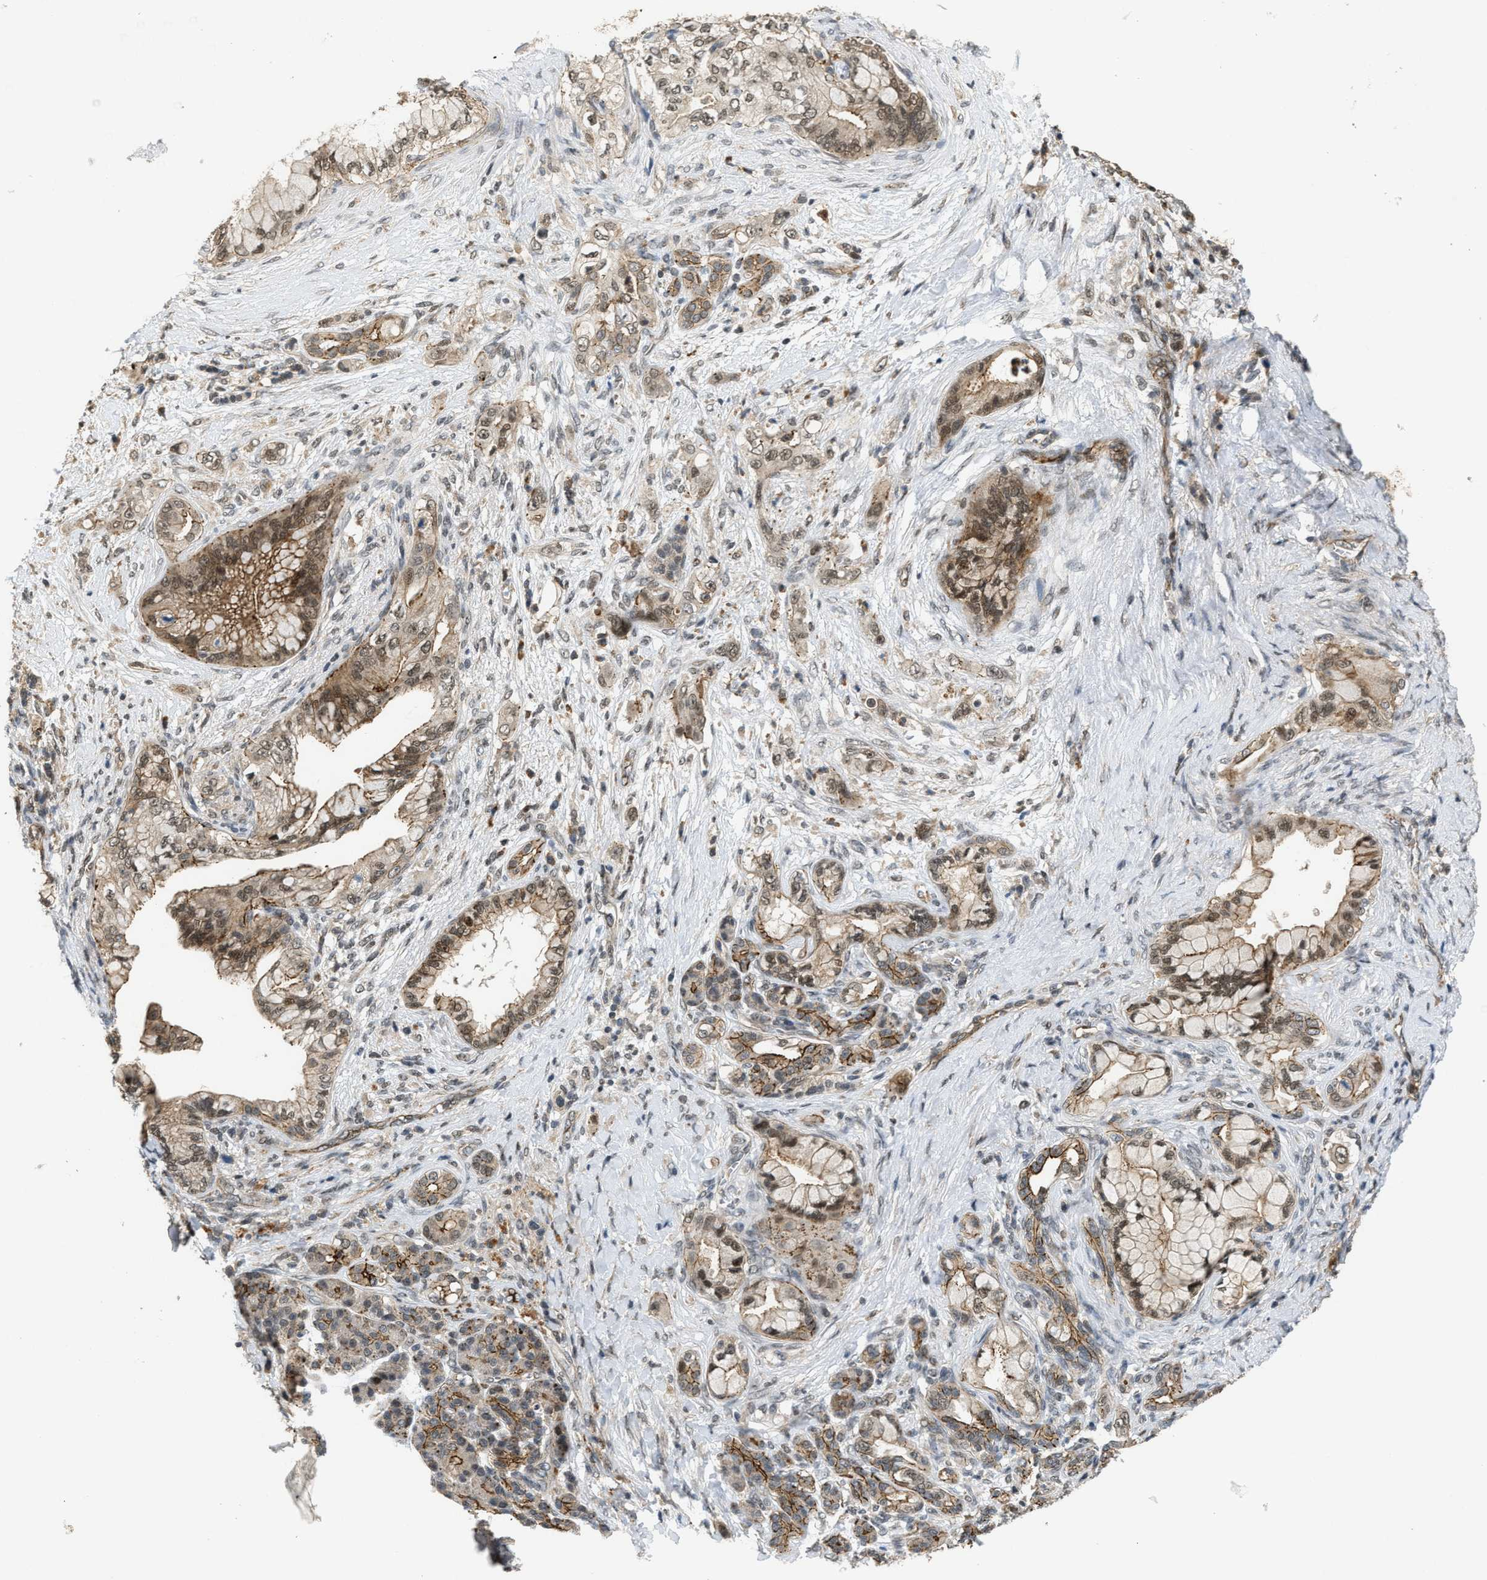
{"staining": {"intensity": "moderate", "quantity": ">75%", "location": "cytoplasmic/membranous,nuclear"}, "tissue": "pancreatic cancer", "cell_type": "Tumor cells", "image_type": "cancer", "snomed": [{"axis": "morphology", "description": "Adenocarcinoma, NOS"}, {"axis": "topography", "description": "Pancreas"}], "caption": "A histopathology image of human pancreatic adenocarcinoma stained for a protein displays moderate cytoplasmic/membranous and nuclear brown staining in tumor cells.", "gene": "DPF2", "patient": {"sex": "male", "age": 59}}